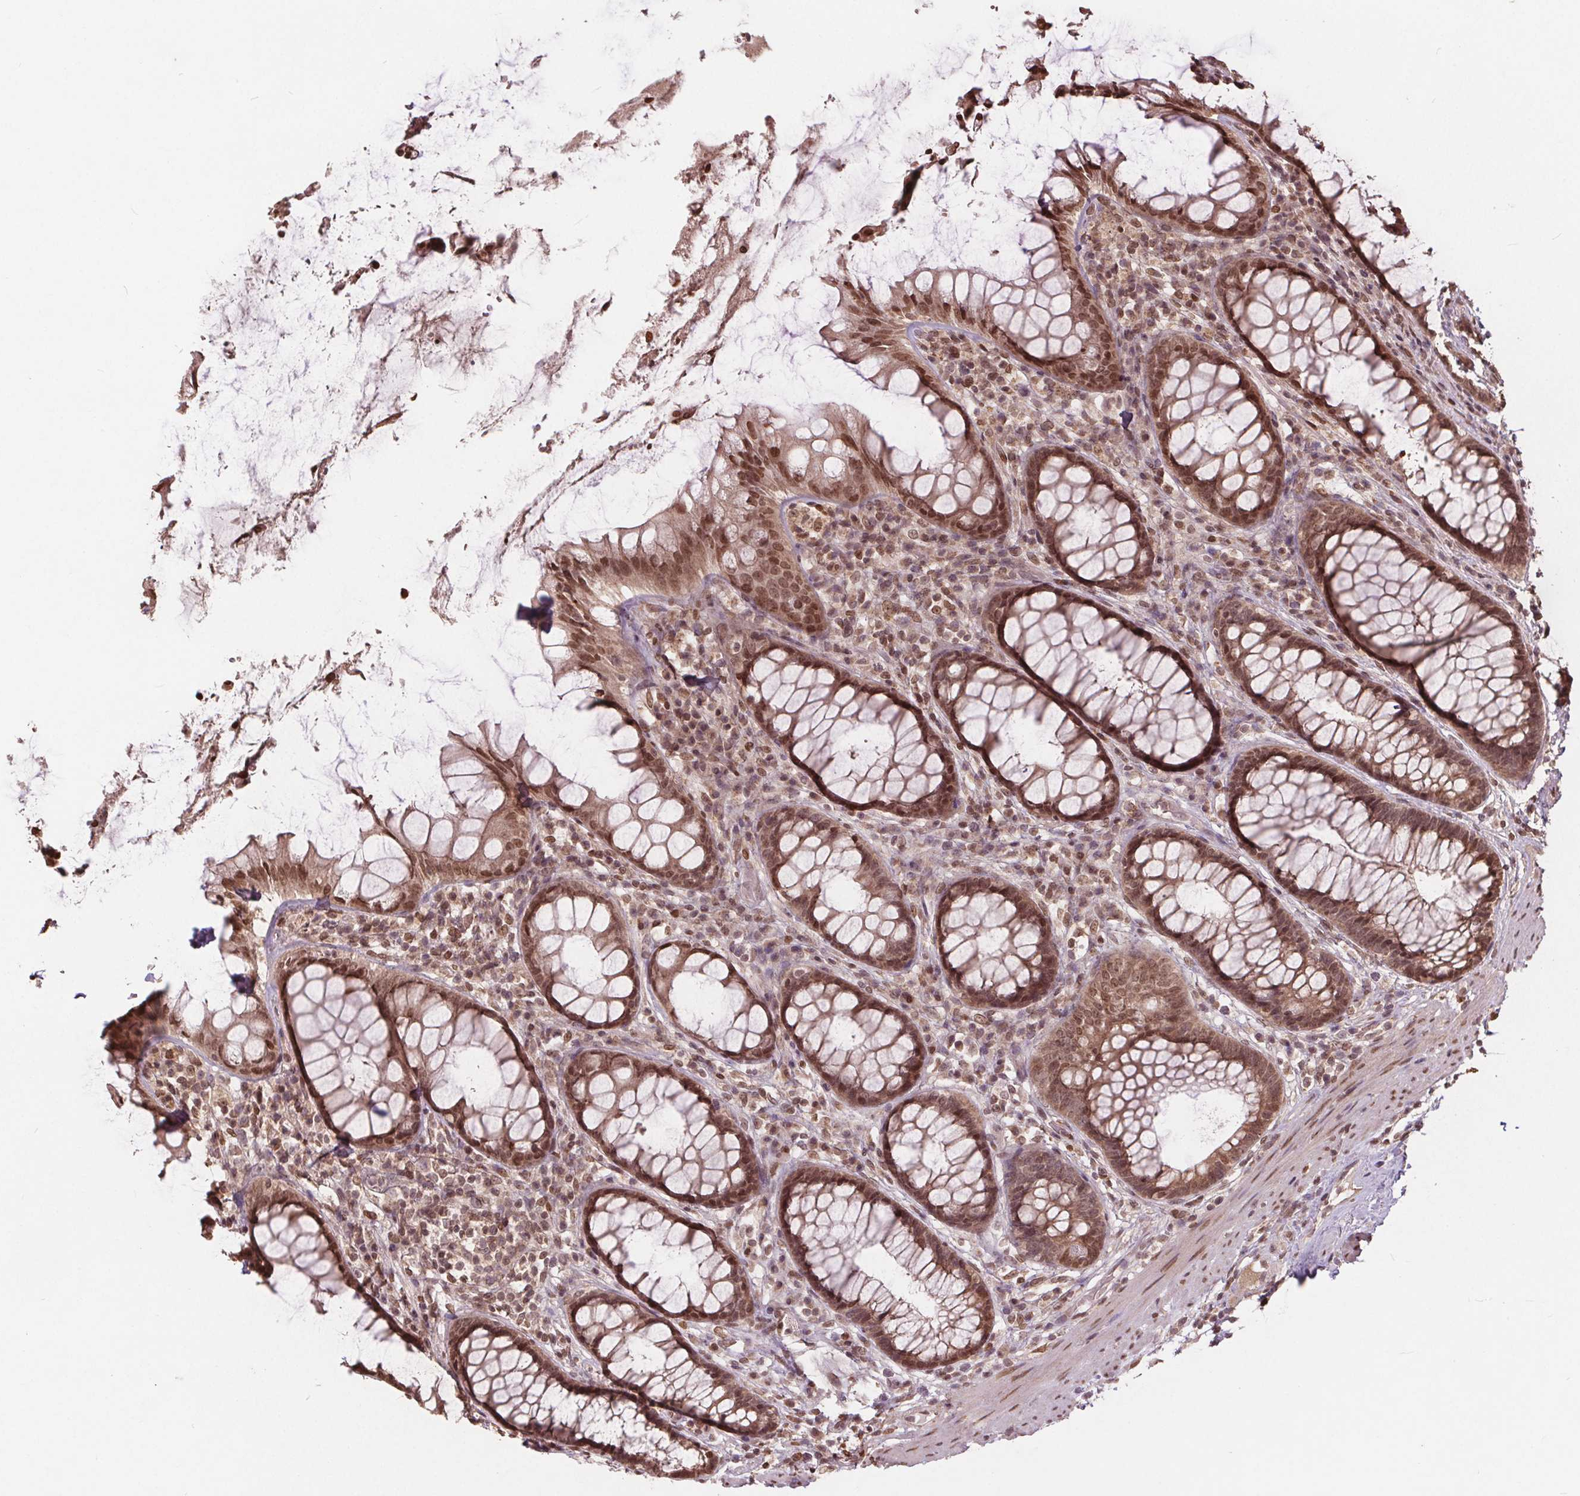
{"staining": {"intensity": "moderate", "quantity": ">75%", "location": "cytoplasmic/membranous,nuclear"}, "tissue": "rectum", "cell_type": "Glandular cells", "image_type": "normal", "snomed": [{"axis": "morphology", "description": "Normal tissue, NOS"}, {"axis": "topography", "description": "Rectum"}], "caption": "Rectum stained with DAB (3,3'-diaminobenzidine) immunohistochemistry (IHC) shows medium levels of moderate cytoplasmic/membranous,nuclear positivity in approximately >75% of glandular cells. Using DAB (3,3'-diaminobenzidine) (brown) and hematoxylin (blue) stains, captured at high magnification using brightfield microscopy.", "gene": "HIF1AN", "patient": {"sex": "male", "age": 72}}